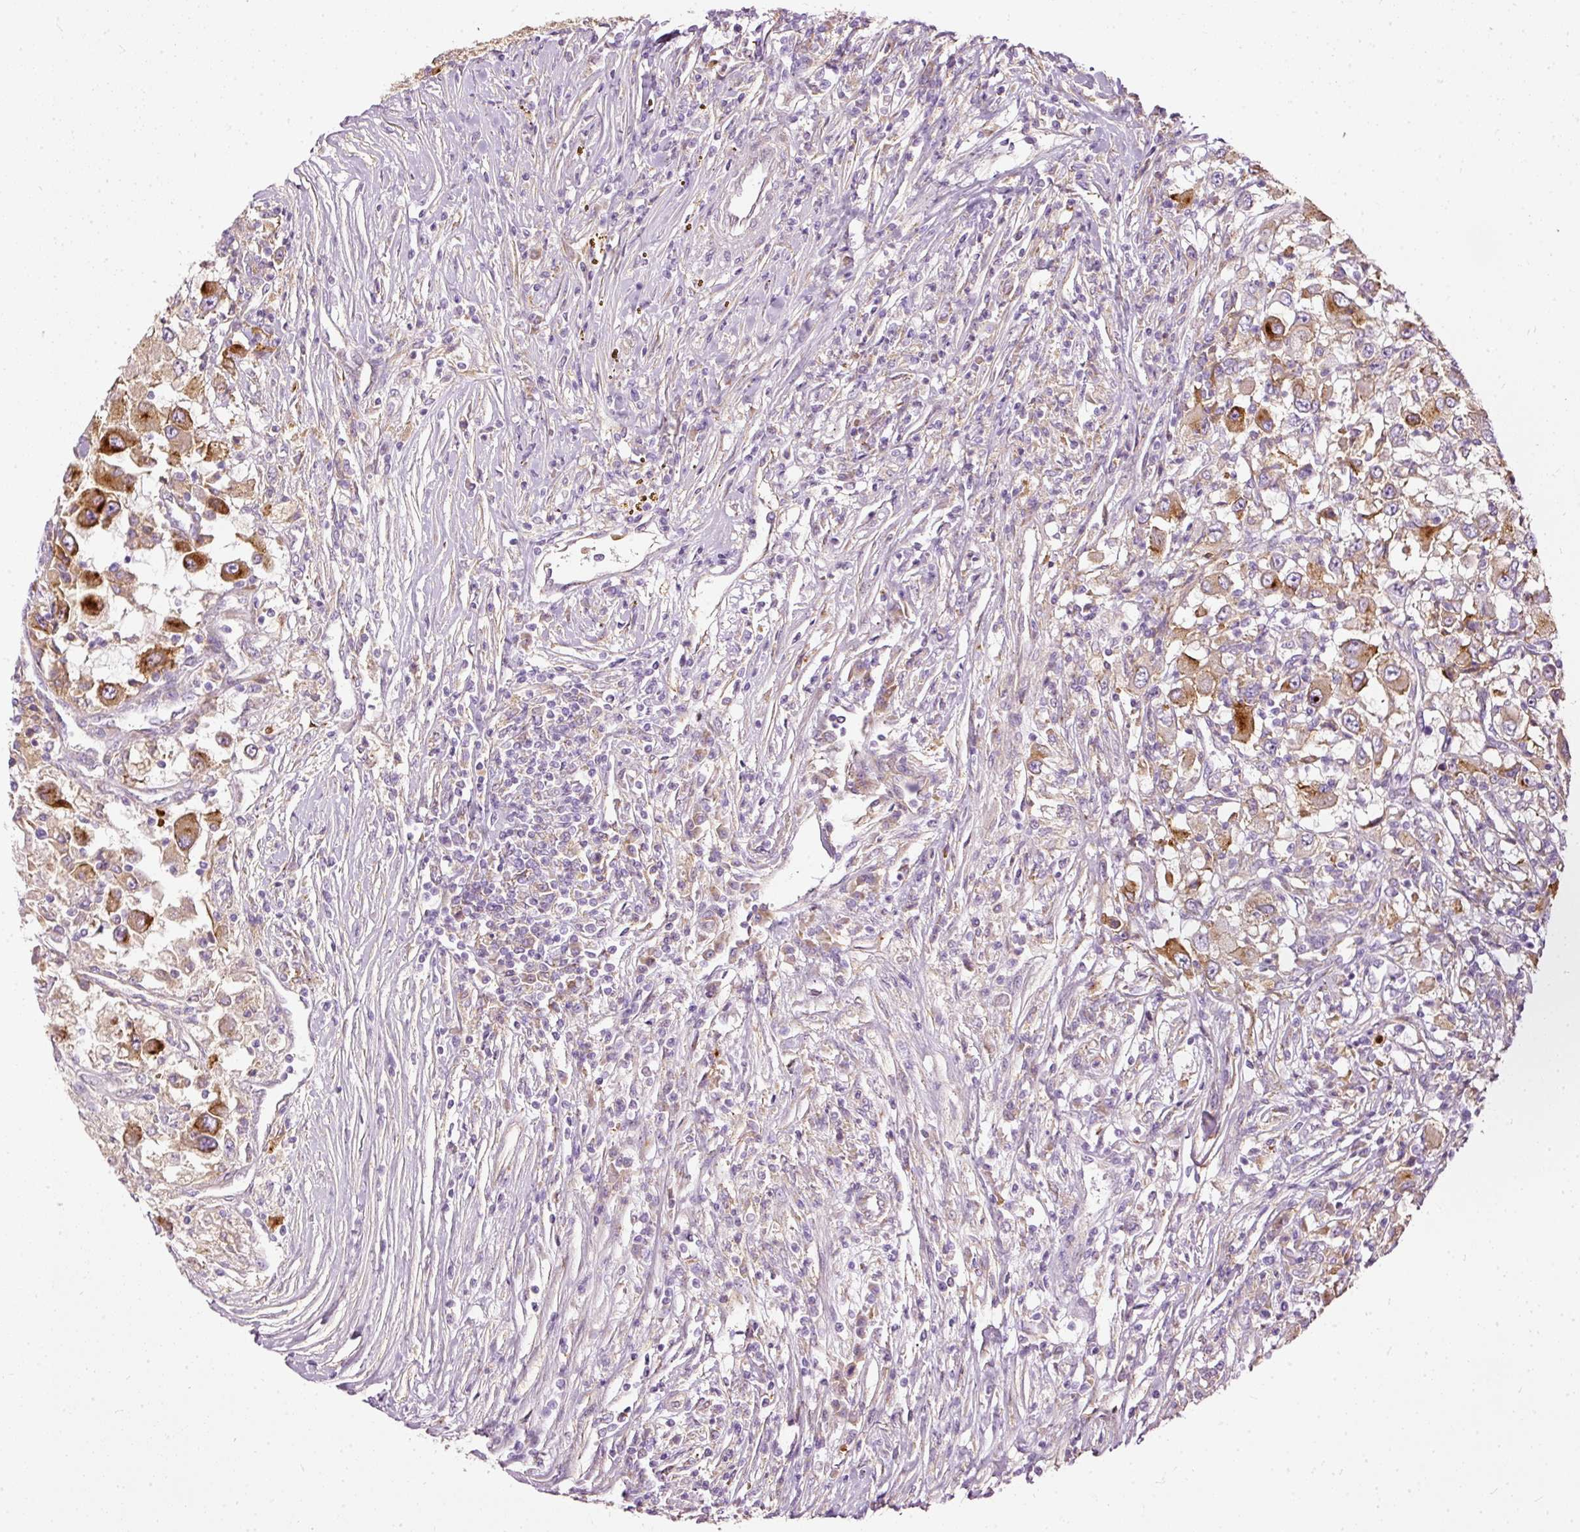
{"staining": {"intensity": "strong", "quantity": ">75%", "location": "cytoplasmic/membranous"}, "tissue": "renal cancer", "cell_type": "Tumor cells", "image_type": "cancer", "snomed": [{"axis": "morphology", "description": "Adenocarcinoma, NOS"}, {"axis": "topography", "description": "Kidney"}], "caption": "Immunohistochemical staining of human renal cancer (adenocarcinoma) displays high levels of strong cytoplasmic/membranous positivity in about >75% of tumor cells. (DAB (3,3'-diaminobenzidine) IHC with brightfield microscopy, high magnification).", "gene": "PAQR9", "patient": {"sex": "female", "age": 67}}